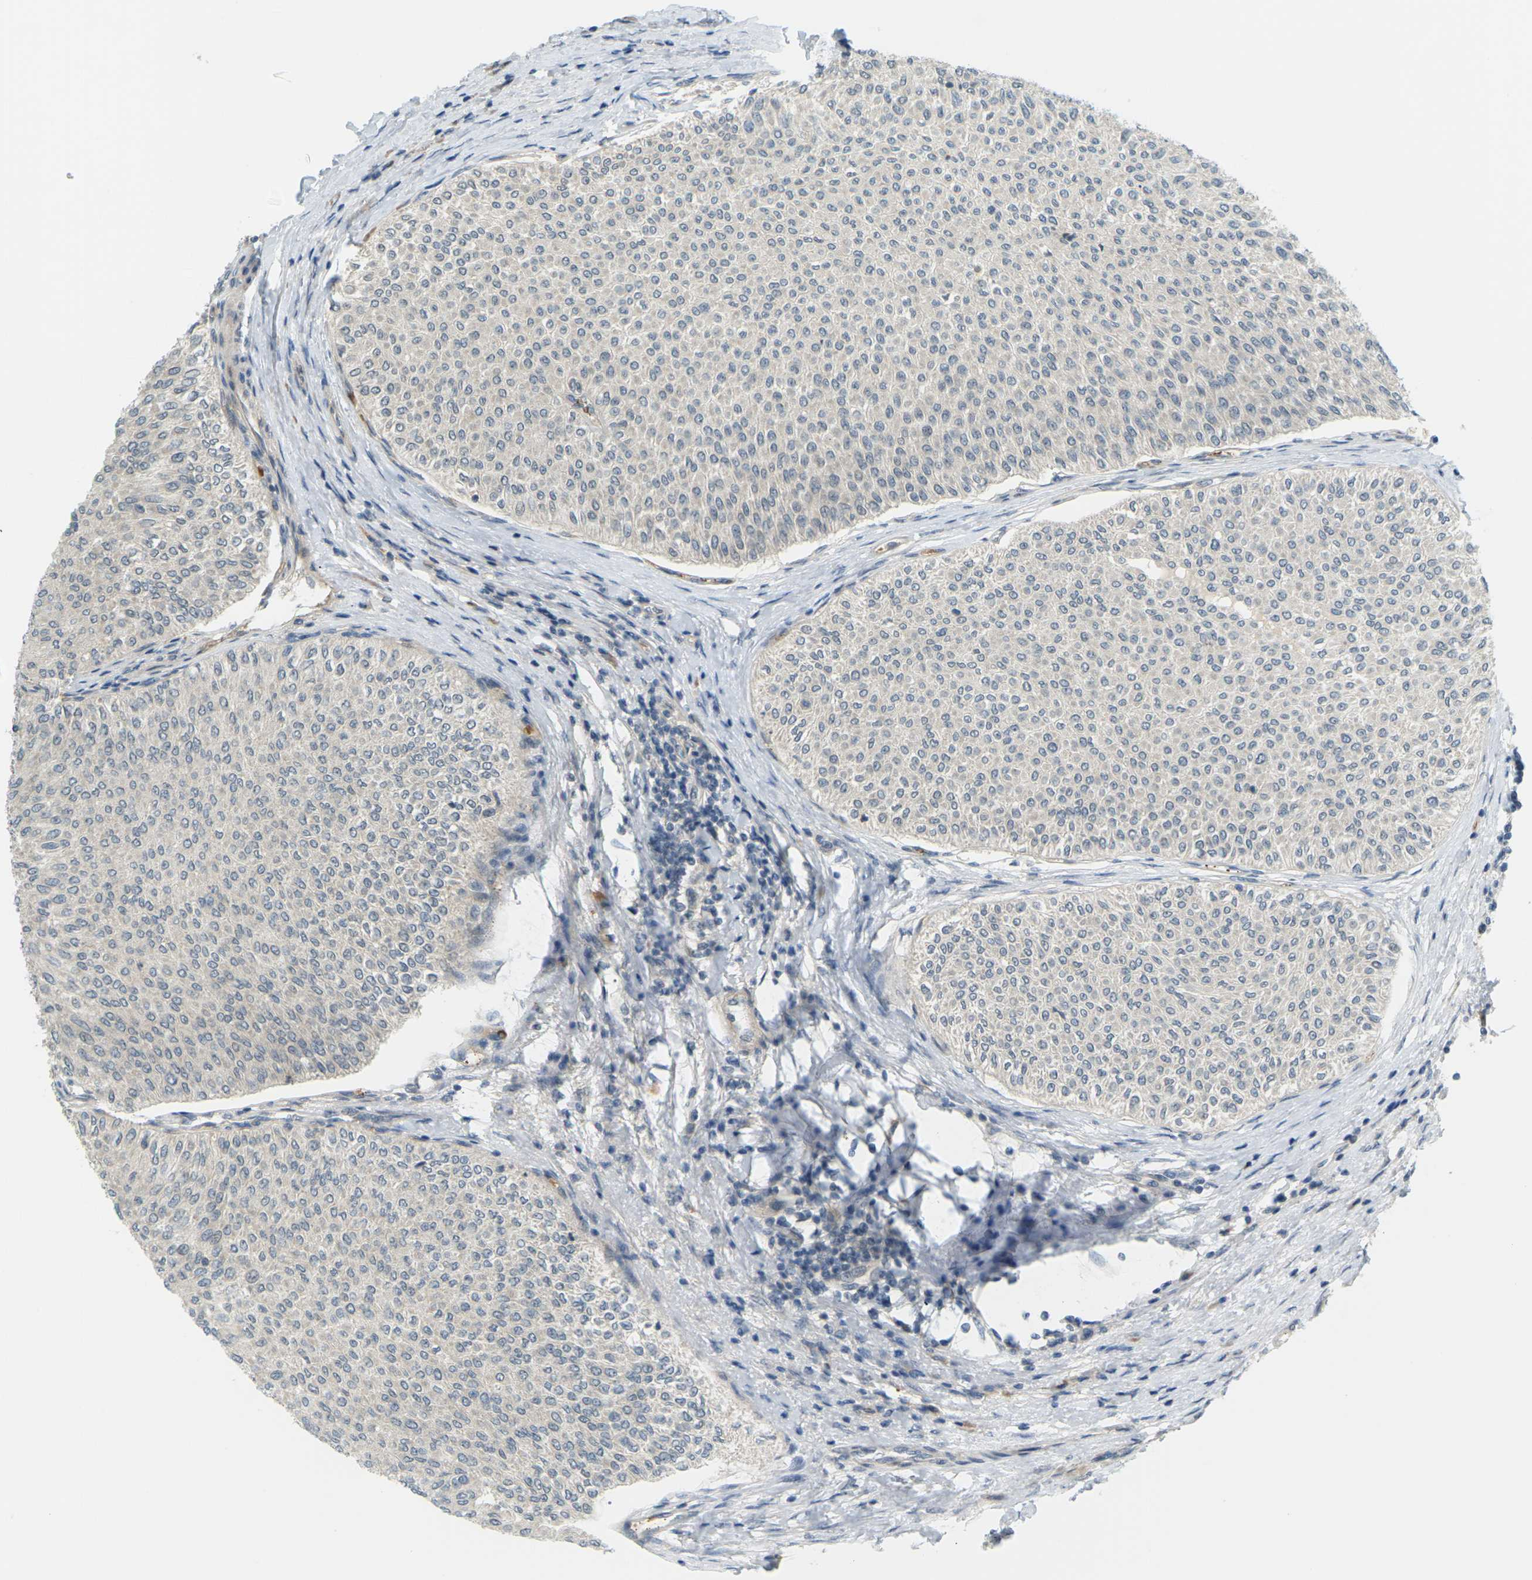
{"staining": {"intensity": "weak", "quantity": ">75%", "location": "cytoplasmic/membranous"}, "tissue": "urothelial cancer", "cell_type": "Tumor cells", "image_type": "cancer", "snomed": [{"axis": "morphology", "description": "Urothelial carcinoma, Low grade"}, {"axis": "topography", "description": "Urinary bladder"}], "caption": "There is low levels of weak cytoplasmic/membranous staining in tumor cells of urothelial carcinoma (low-grade), as demonstrated by immunohistochemical staining (brown color).", "gene": "SOCS6", "patient": {"sex": "male", "age": 78}}